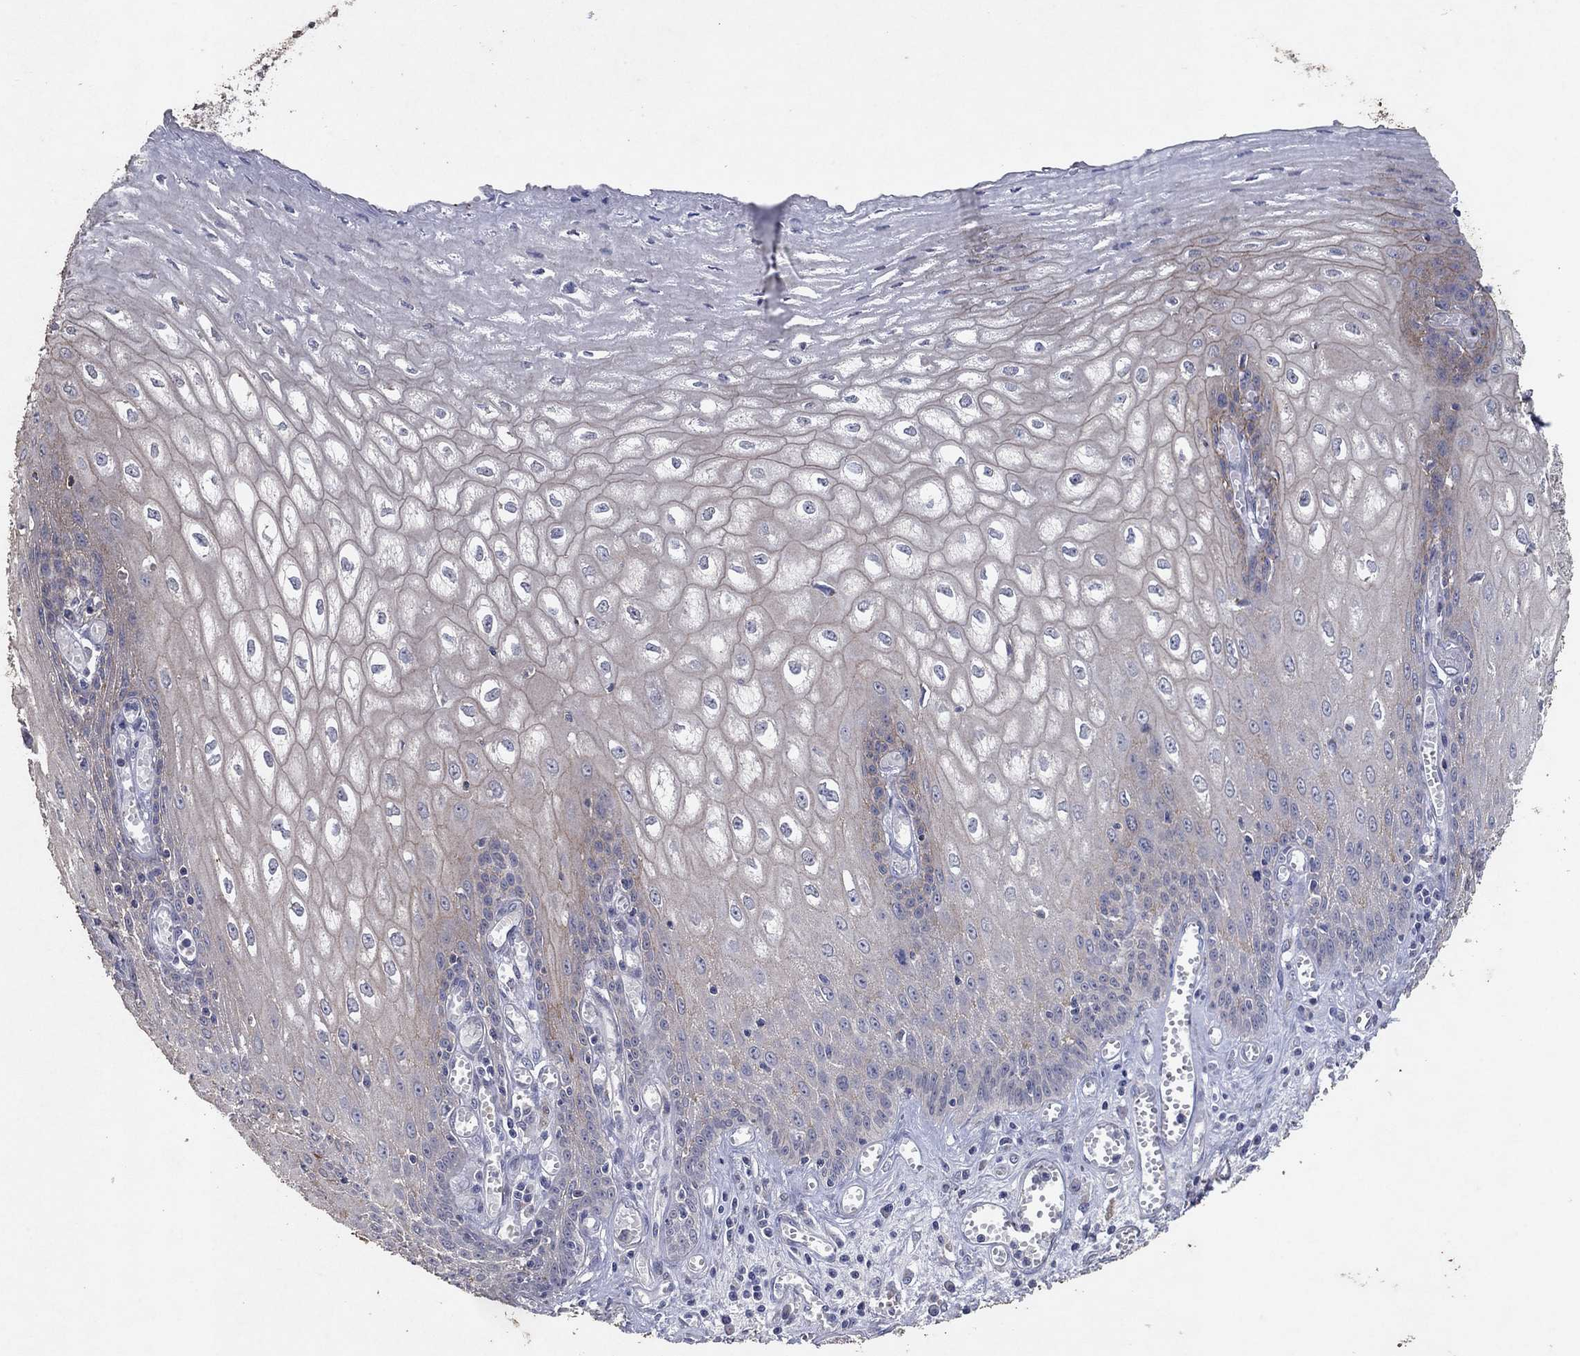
{"staining": {"intensity": "weak", "quantity": "25%-75%", "location": "cytoplasmic/membranous"}, "tissue": "esophagus", "cell_type": "Squamous epithelial cells", "image_type": "normal", "snomed": [{"axis": "morphology", "description": "Normal tissue, NOS"}, {"axis": "topography", "description": "Esophagus"}], "caption": "Immunohistochemistry (IHC) image of benign esophagus stained for a protein (brown), which demonstrates low levels of weak cytoplasmic/membranous positivity in approximately 25%-75% of squamous epithelial cells.", "gene": "FRG1", "patient": {"sex": "male", "age": 58}}